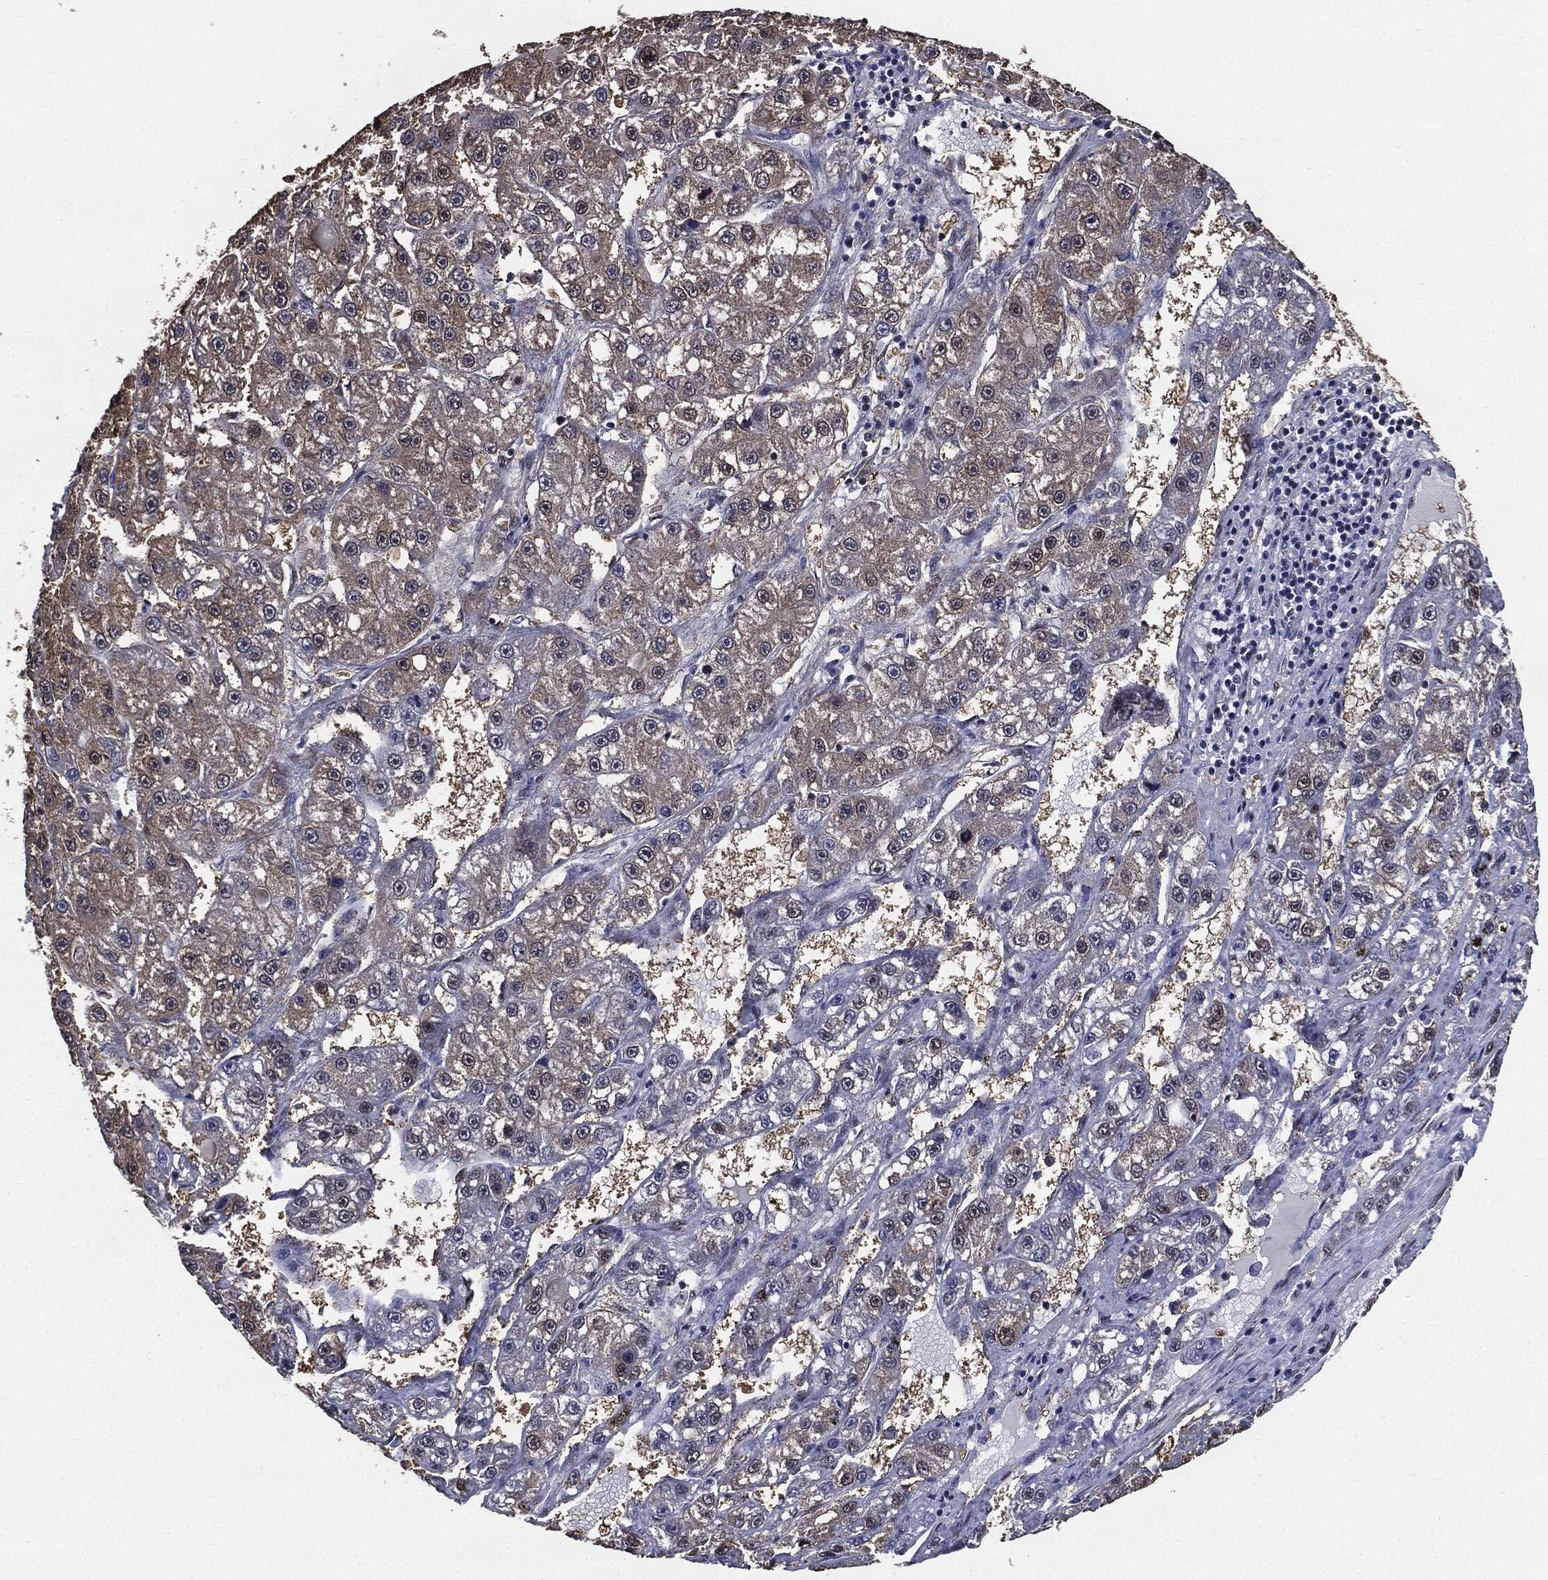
{"staining": {"intensity": "weak", "quantity": "25%-75%", "location": "cytoplasmic/membranous"}, "tissue": "liver cancer", "cell_type": "Tumor cells", "image_type": "cancer", "snomed": [{"axis": "morphology", "description": "Carcinoma, Hepatocellular, NOS"}, {"axis": "topography", "description": "Liver"}], "caption": "There is low levels of weak cytoplasmic/membranous expression in tumor cells of hepatocellular carcinoma (liver), as demonstrated by immunohistochemical staining (brown color).", "gene": "JUN", "patient": {"sex": "female", "age": 65}}